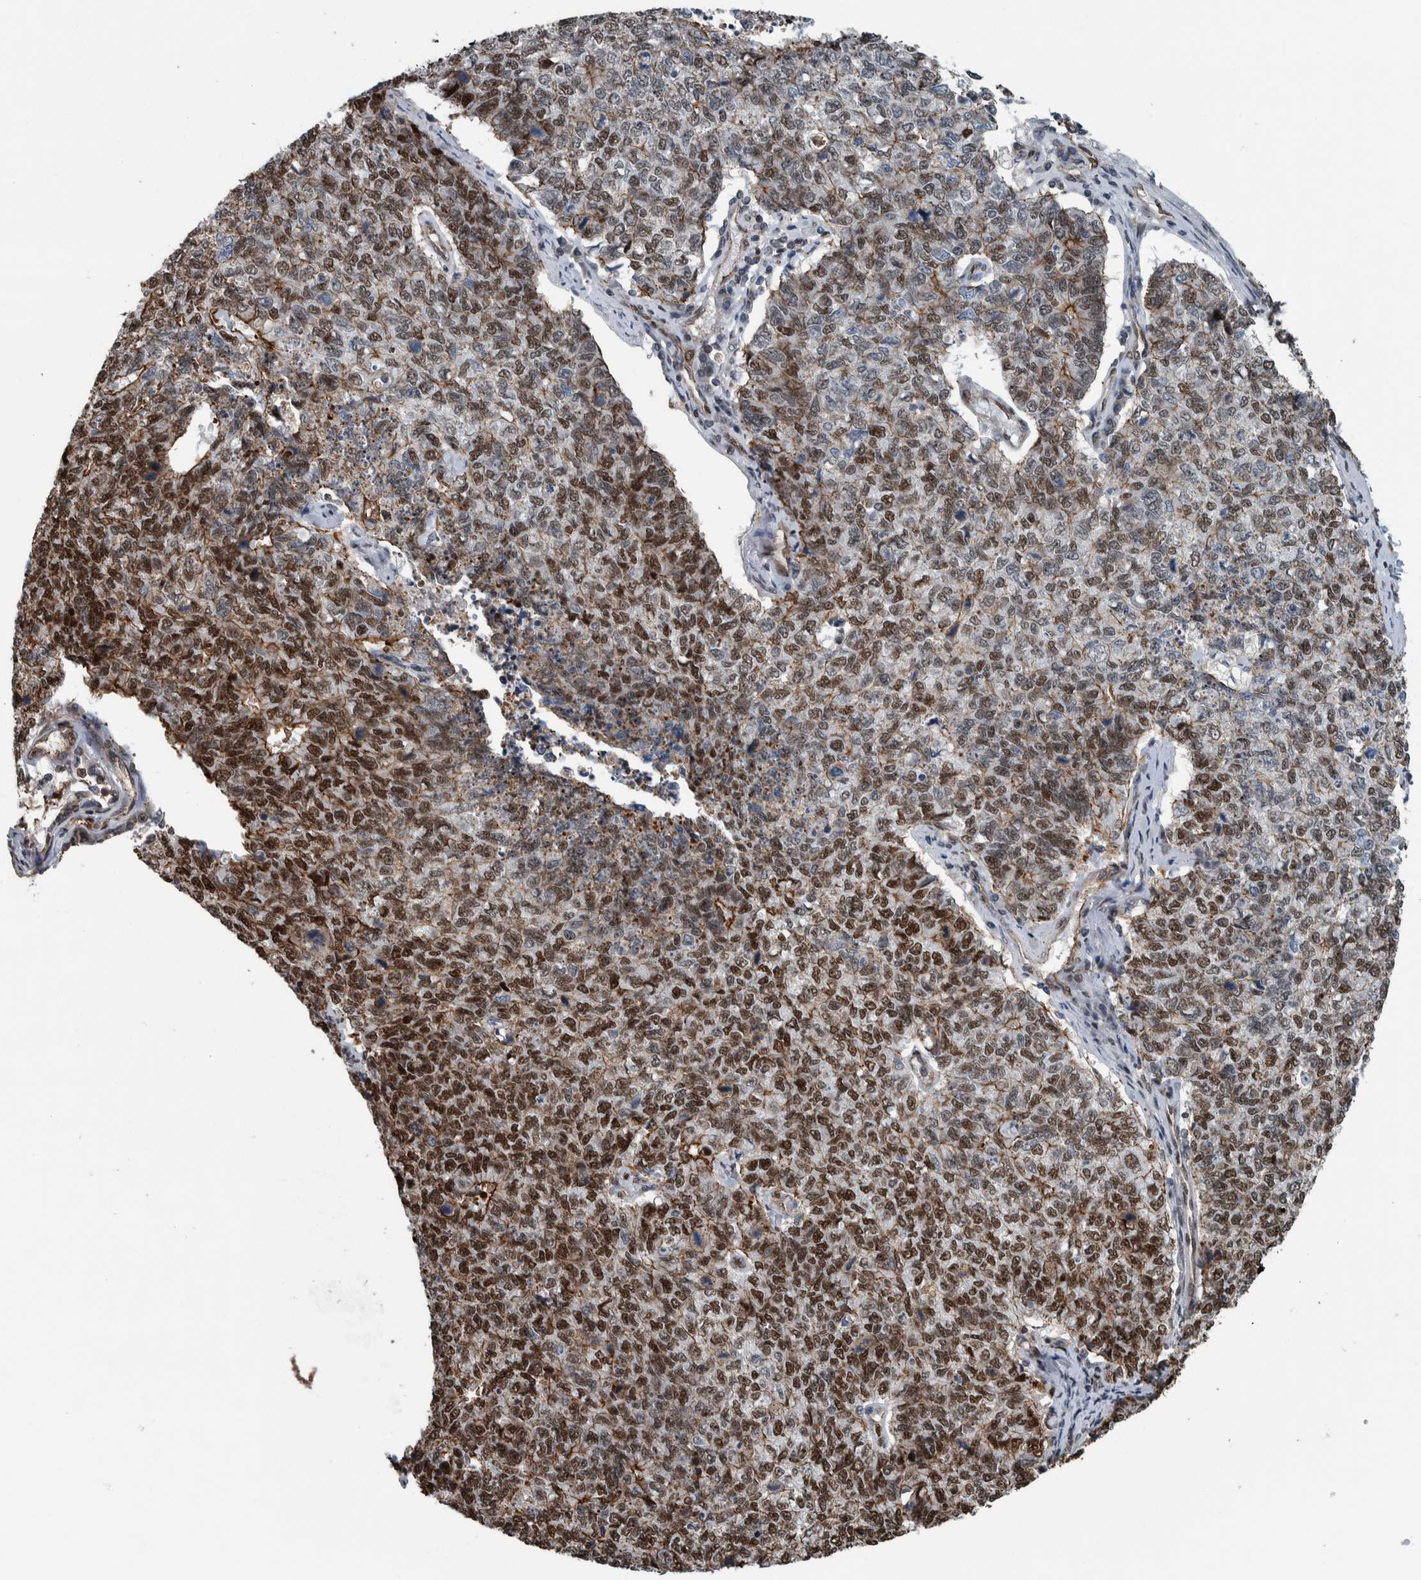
{"staining": {"intensity": "moderate", "quantity": "25%-75%", "location": "nuclear"}, "tissue": "cervical cancer", "cell_type": "Tumor cells", "image_type": "cancer", "snomed": [{"axis": "morphology", "description": "Squamous cell carcinoma, NOS"}, {"axis": "topography", "description": "Cervix"}], "caption": "Cervical cancer (squamous cell carcinoma) stained with a protein marker shows moderate staining in tumor cells.", "gene": "FAM135B", "patient": {"sex": "female", "age": 63}}